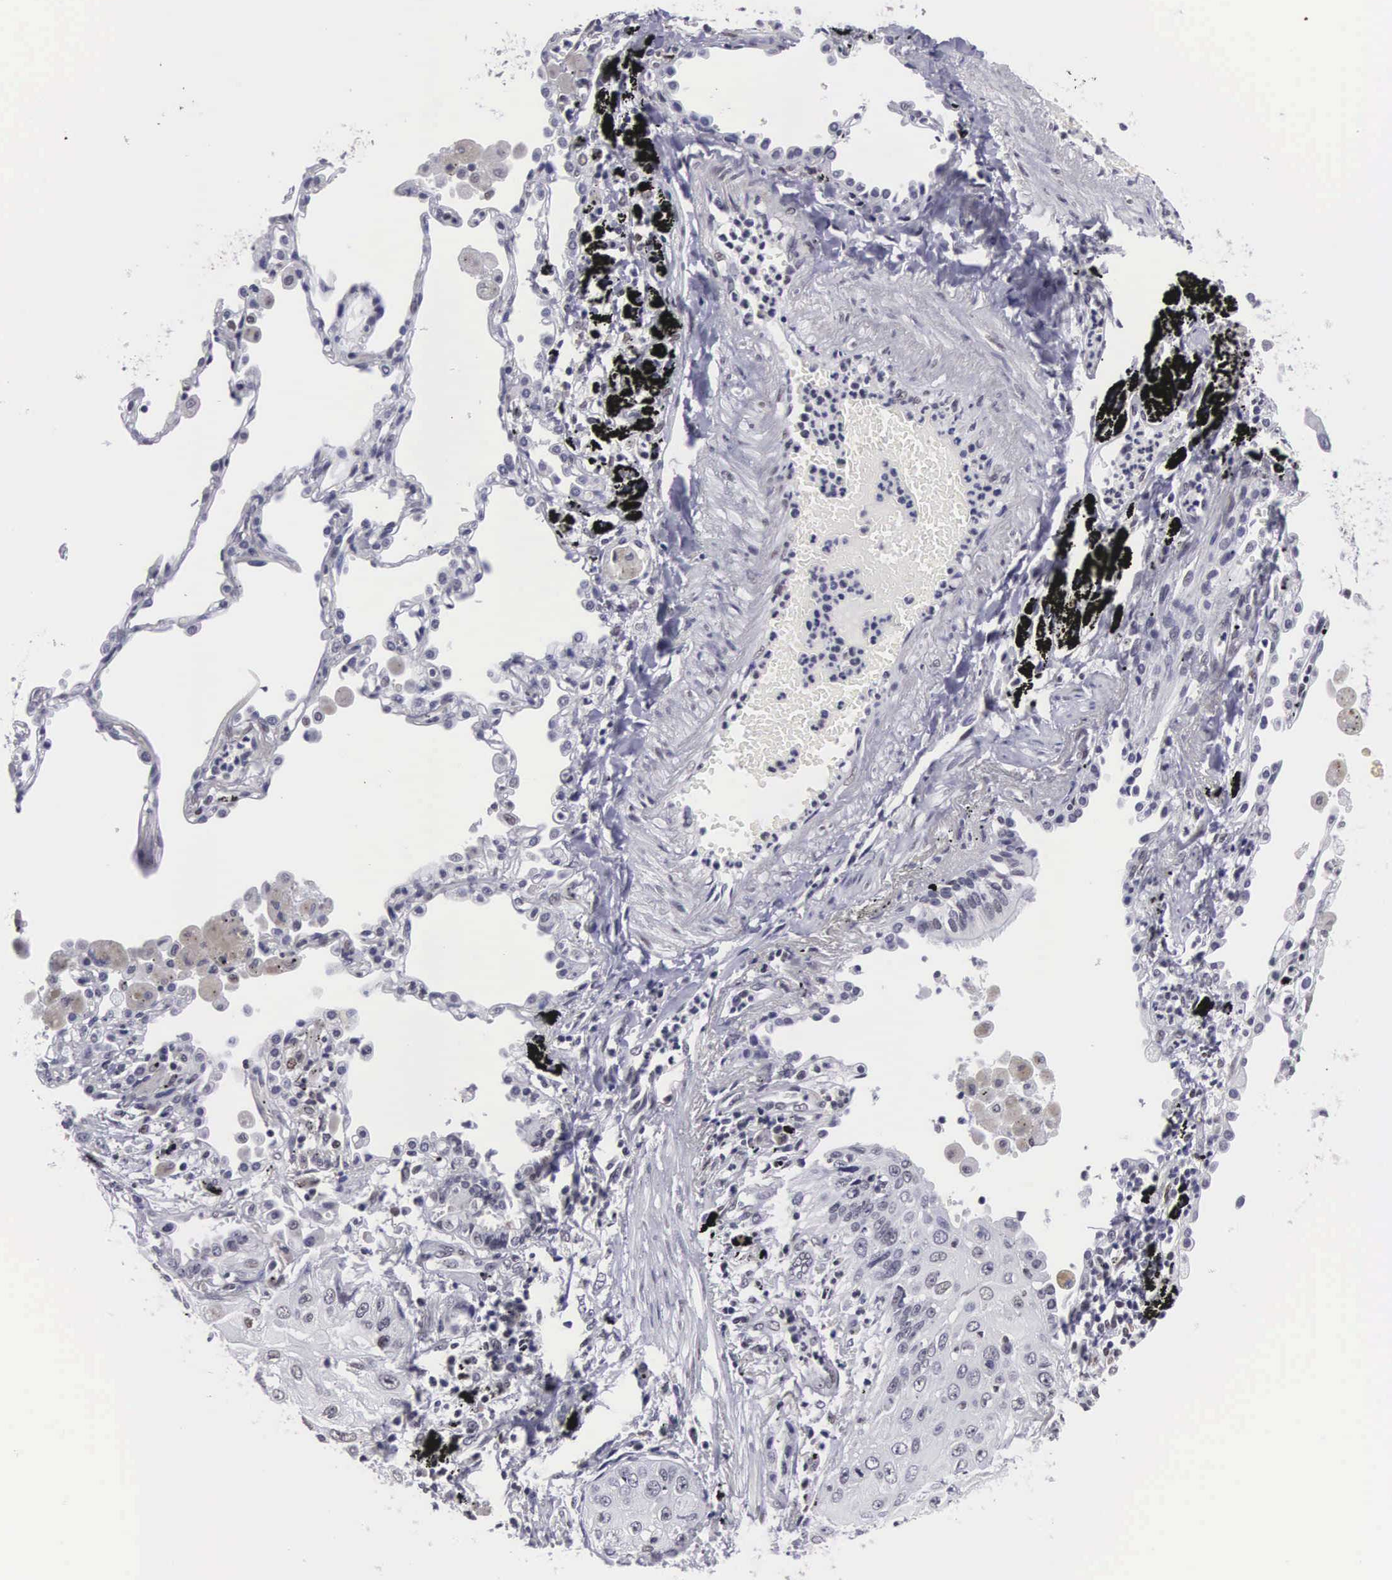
{"staining": {"intensity": "negative", "quantity": "none", "location": "none"}, "tissue": "lung cancer", "cell_type": "Tumor cells", "image_type": "cancer", "snomed": [{"axis": "morphology", "description": "Squamous cell carcinoma, NOS"}, {"axis": "topography", "description": "Lung"}], "caption": "A micrograph of lung cancer (squamous cell carcinoma) stained for a protein displays no brown staining in tumor cells.", "gene": "ETV6", "patient": {"sex": "male", "age": 71}}